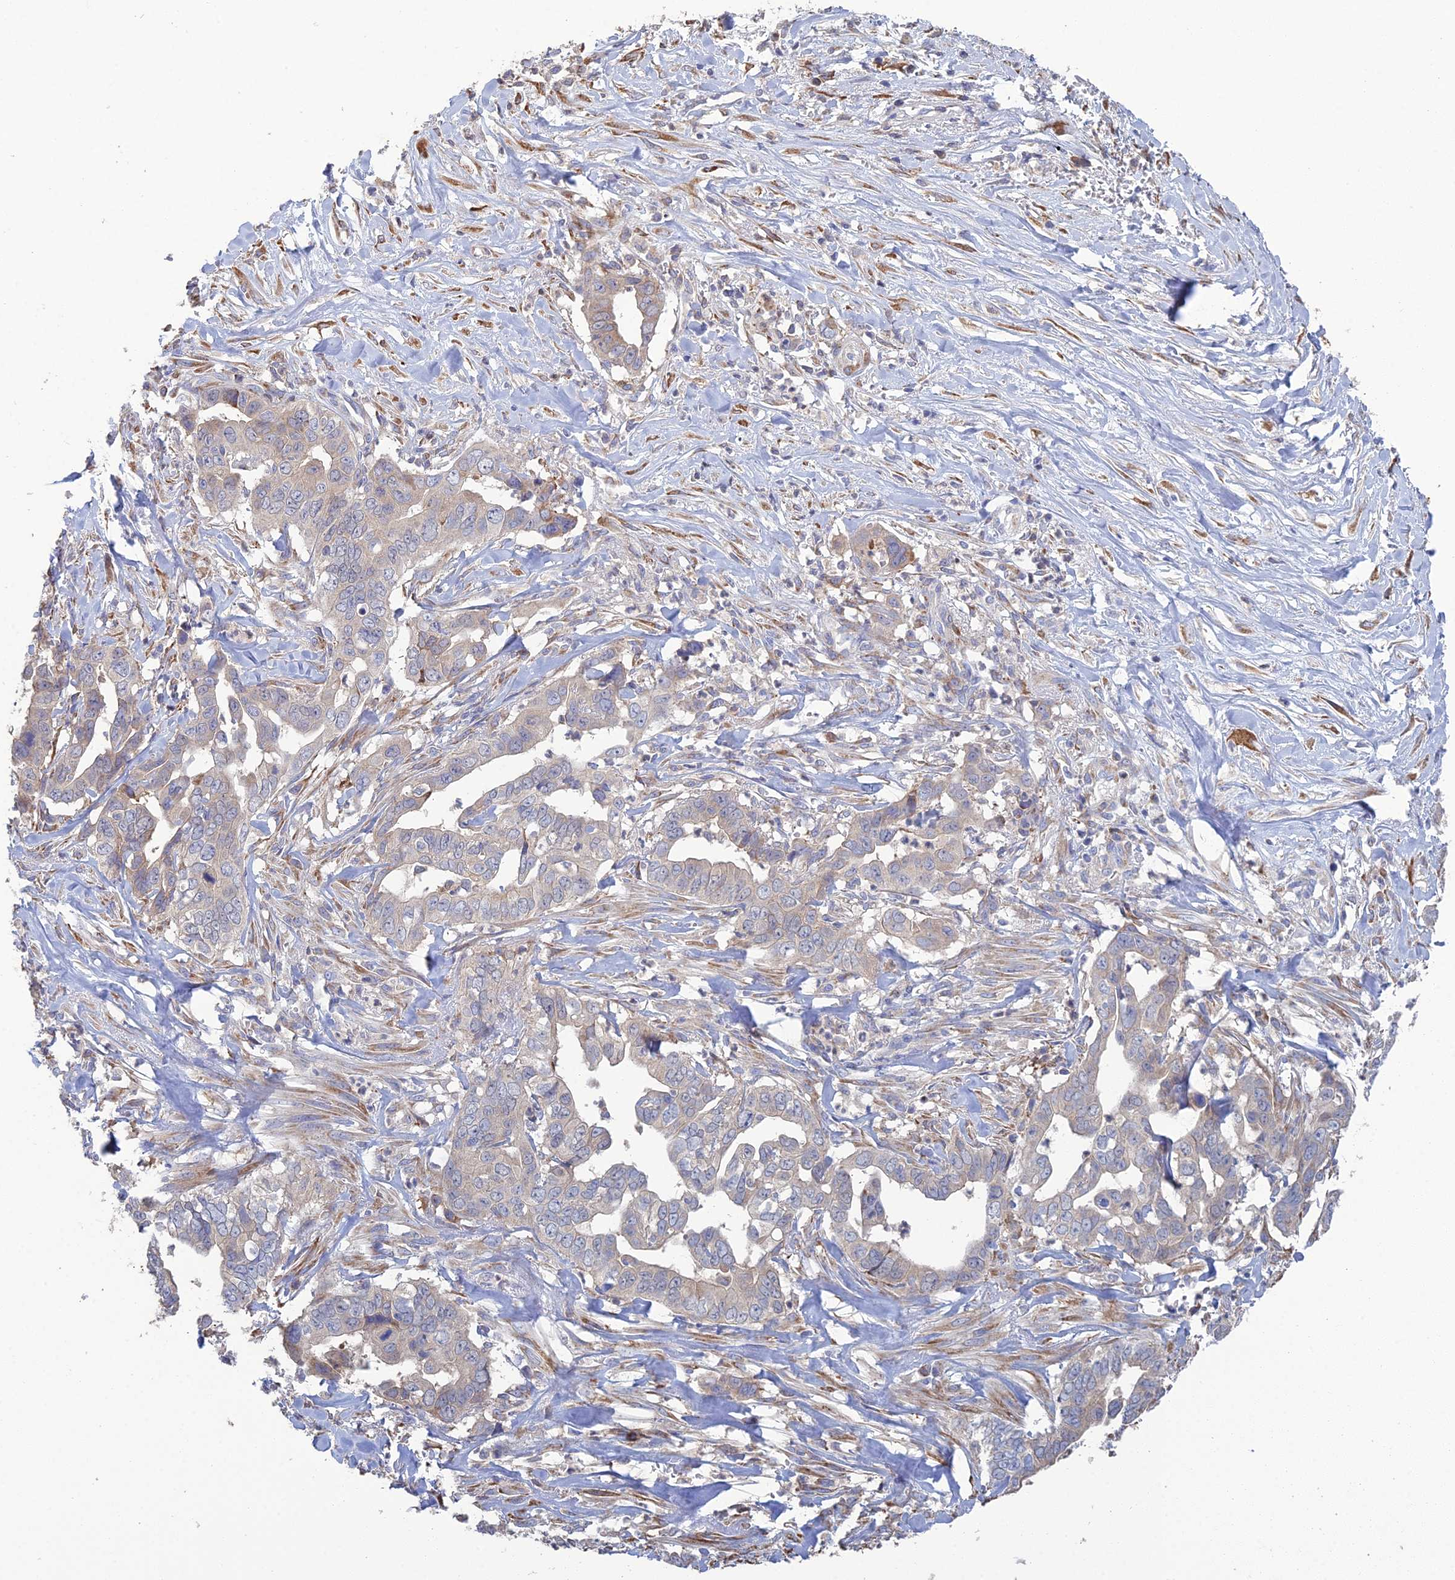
{"staining": {"intensity": "negative", "quantity": "none", "location": "none"}, "tissue": "liver cancer", "cell_type": "Tumor cells", "image_type": "cancer", "snomed": [{"axis": "morphology", "description": "Cholangiocarcinoma"}, {"axis": "topography", "description": "Liver"}], "caption": "The image shows no significant expression in tumor cells of cholangiocarcinoma (liver). (DAB immunohistochemistry (IHC), high magnification).", "gene": "TRAPPC6A", "patient": {"sex": "female", "age": 79}}